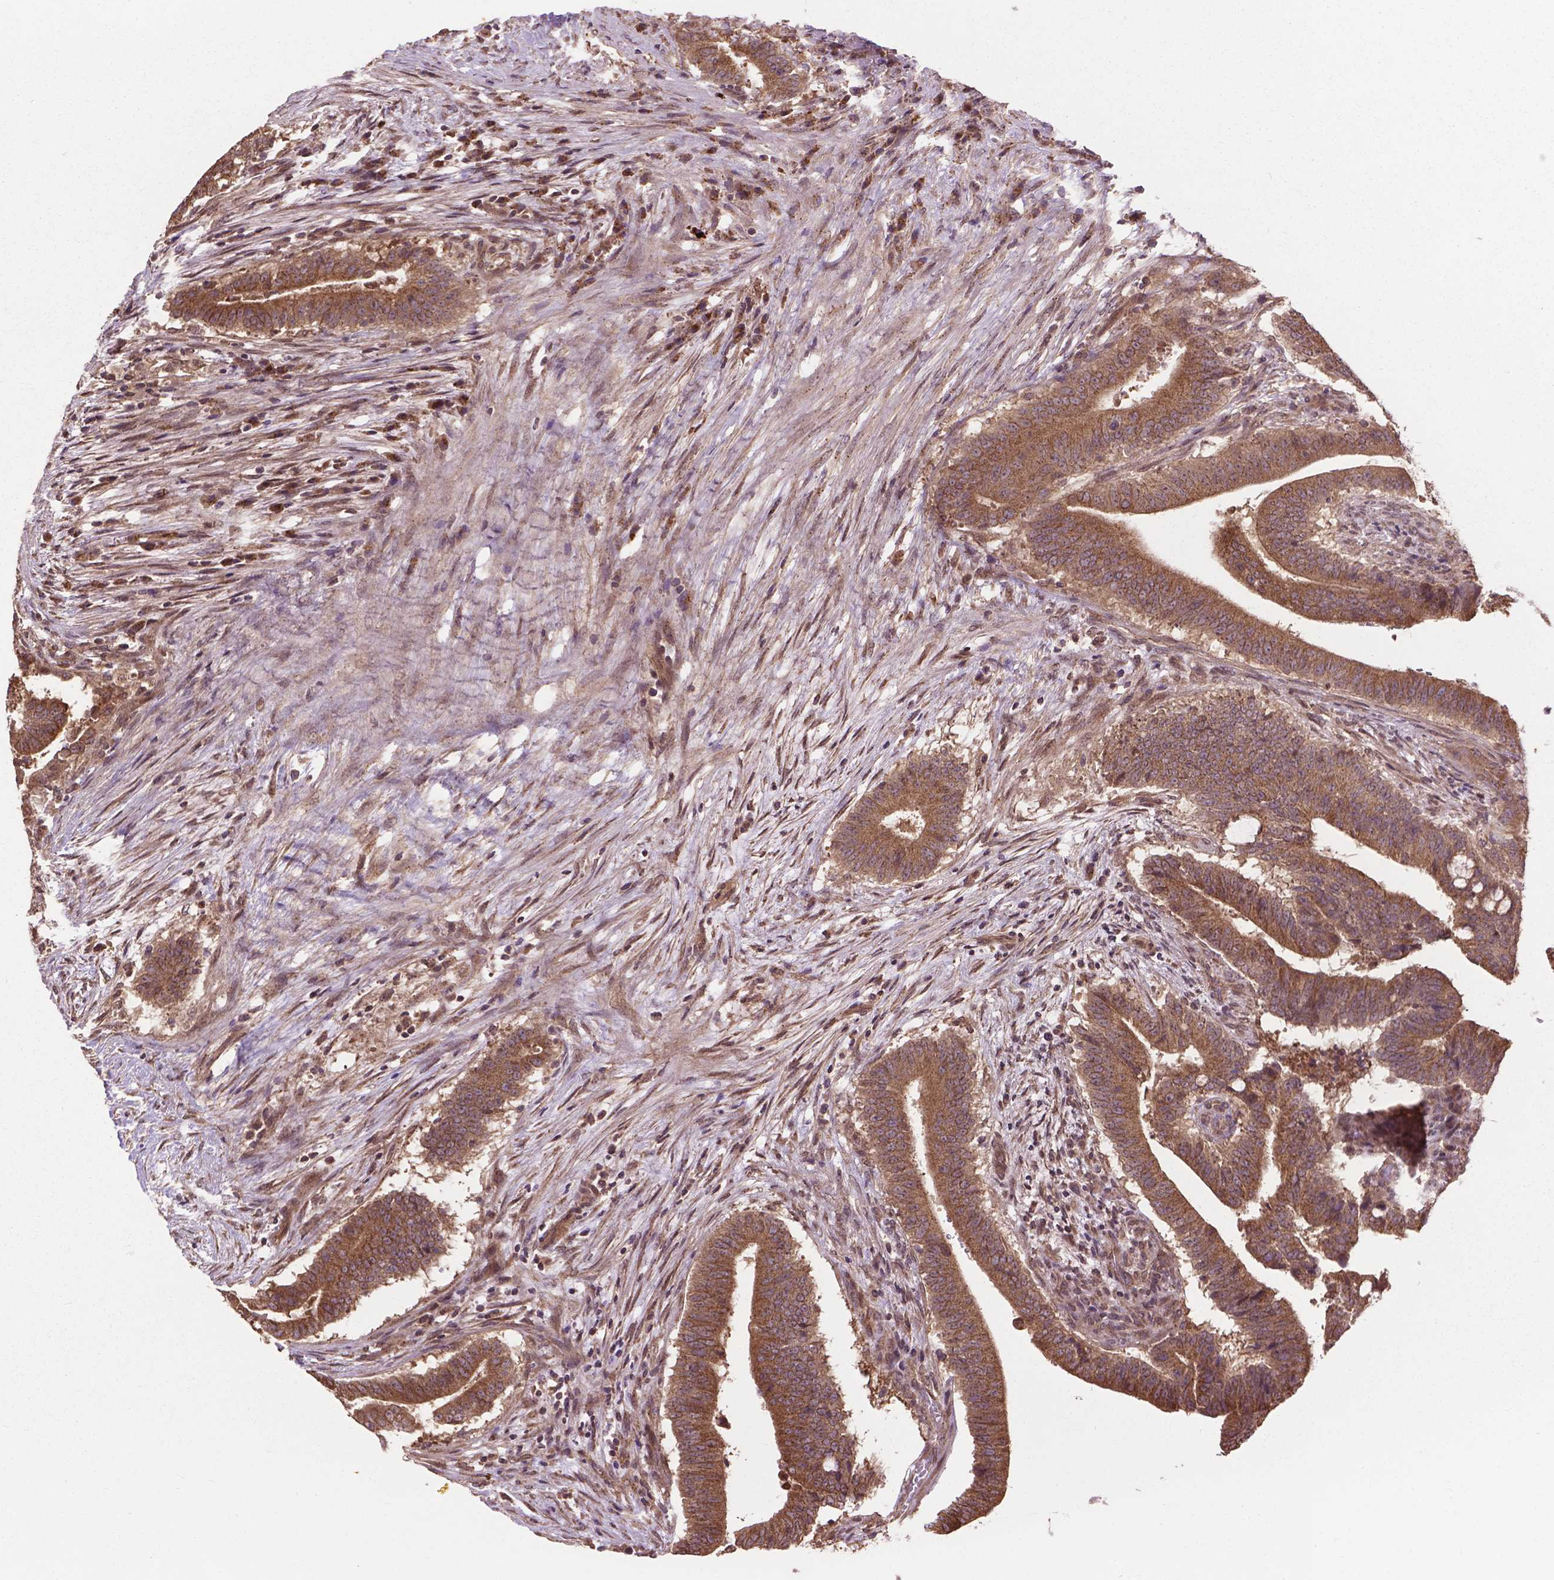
{"staining": {"intensity": "moderate", "quantity": ">75%", "location": "cytoplasmic/membranous"}, "tissue": "colorectal cancer", "cell_type": "Tumor cells", "image_type": "cancer", "snomed": [{"axis": "morphology", "description": "Adenocarcinoma, NOS"}, {"axis": "topography", "description": "Colon"}], "caption": "The micrograph displays staining of colorectal adenocarcinoma, revealing moderate cytoplasmic/membranous protein positivity (brown color) within tumor cells.", "gene": "PPP1CB", "patient": {"sex": "female", "age": 43}}